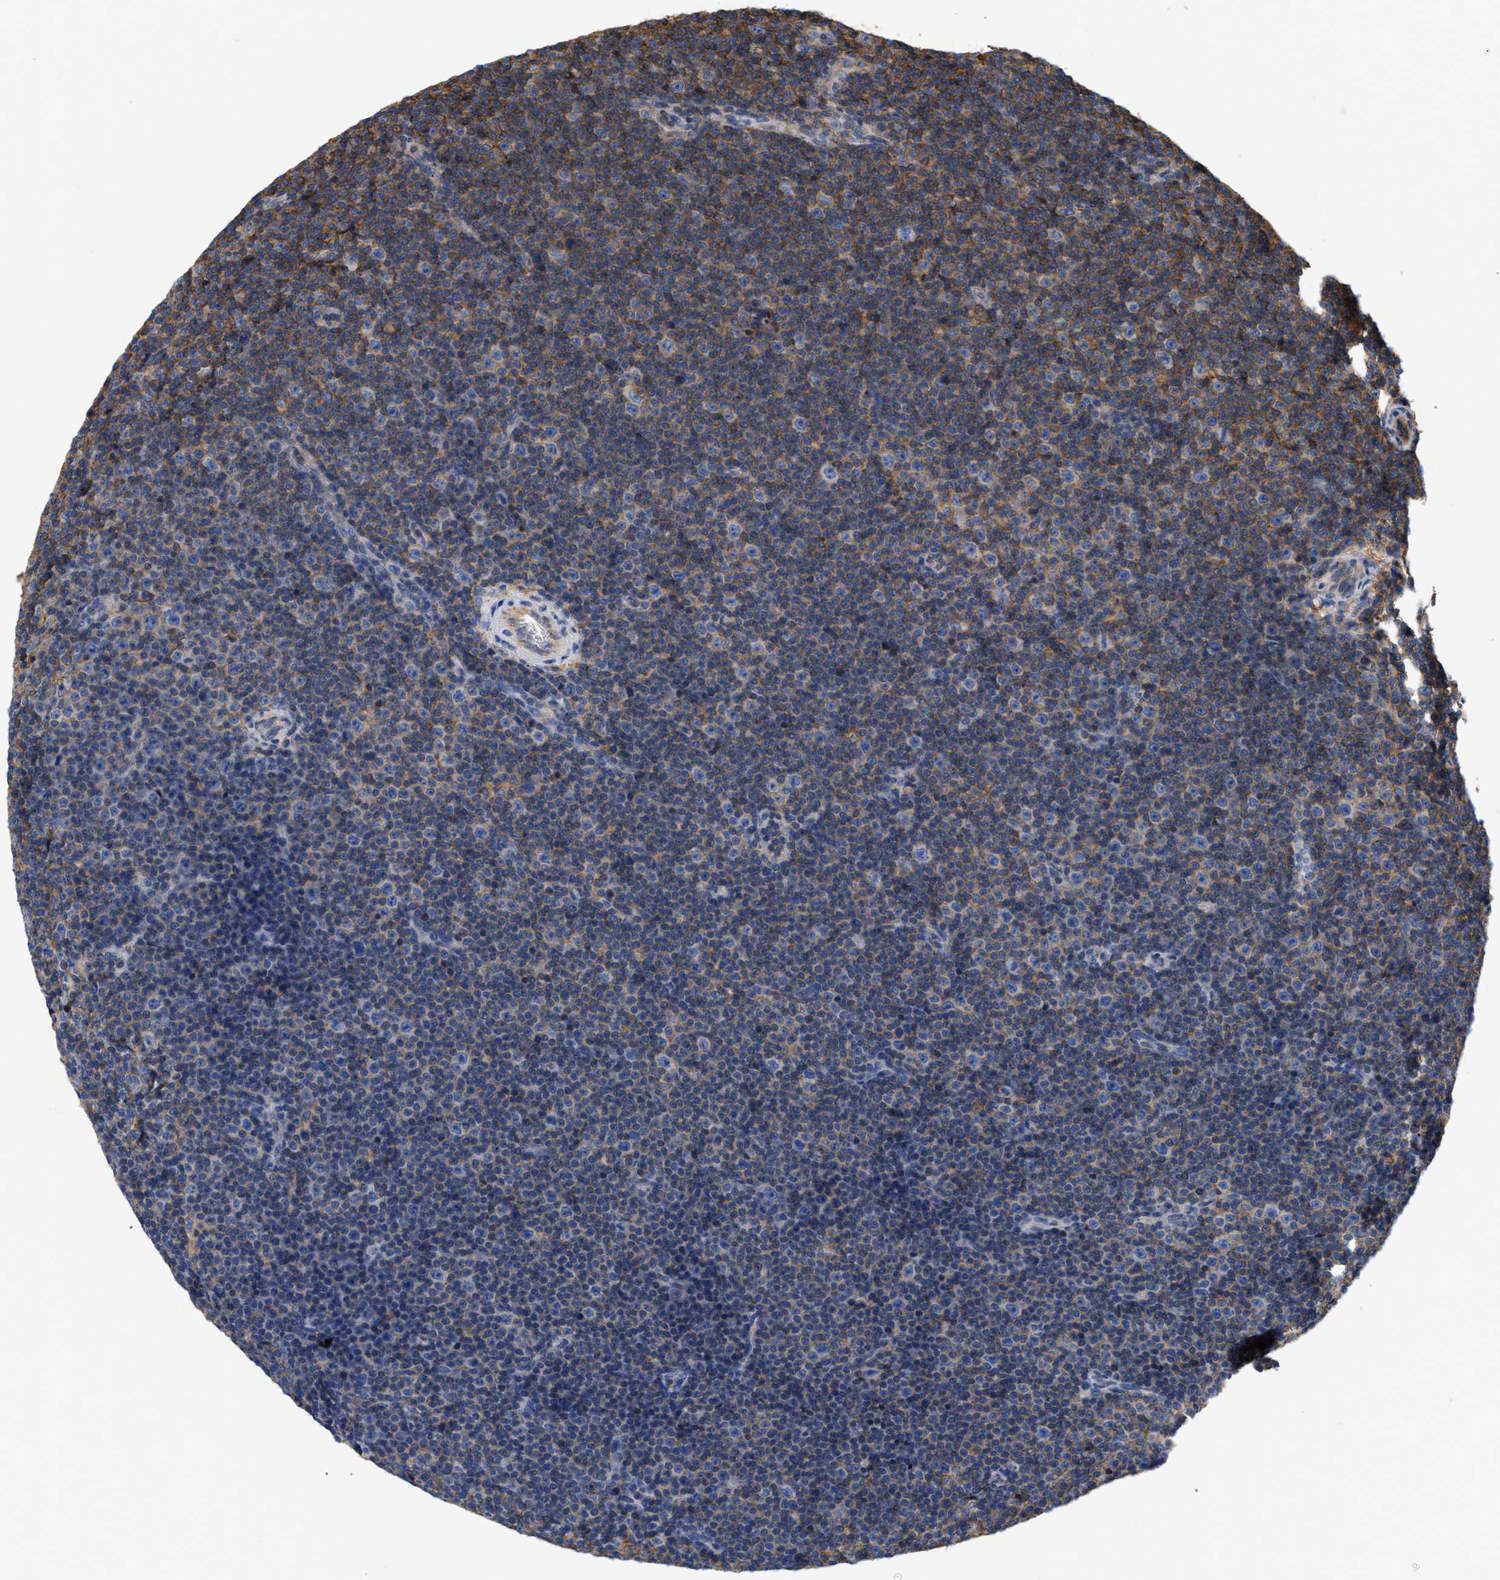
{"staining": {"intensity": "negative", "quantity": "none", "location": "none"}, "tissue": "lymphoma", "cell_type": "Tumor cells", "image_type": "cancer", "snomed": [{"axis": "morphology", "description": "Malignant lymphoma, non-Hodgkin's type, Low grade"}, {"axis": "topography", "description": "Lymph node"}], "caption": "Histopathology image shows no protein positivity in tumor cells of lymphoma tissue. Nuclei are stained in blue.", "gene": "GNB4", "patient": {"sex": "female", "age": 67}}